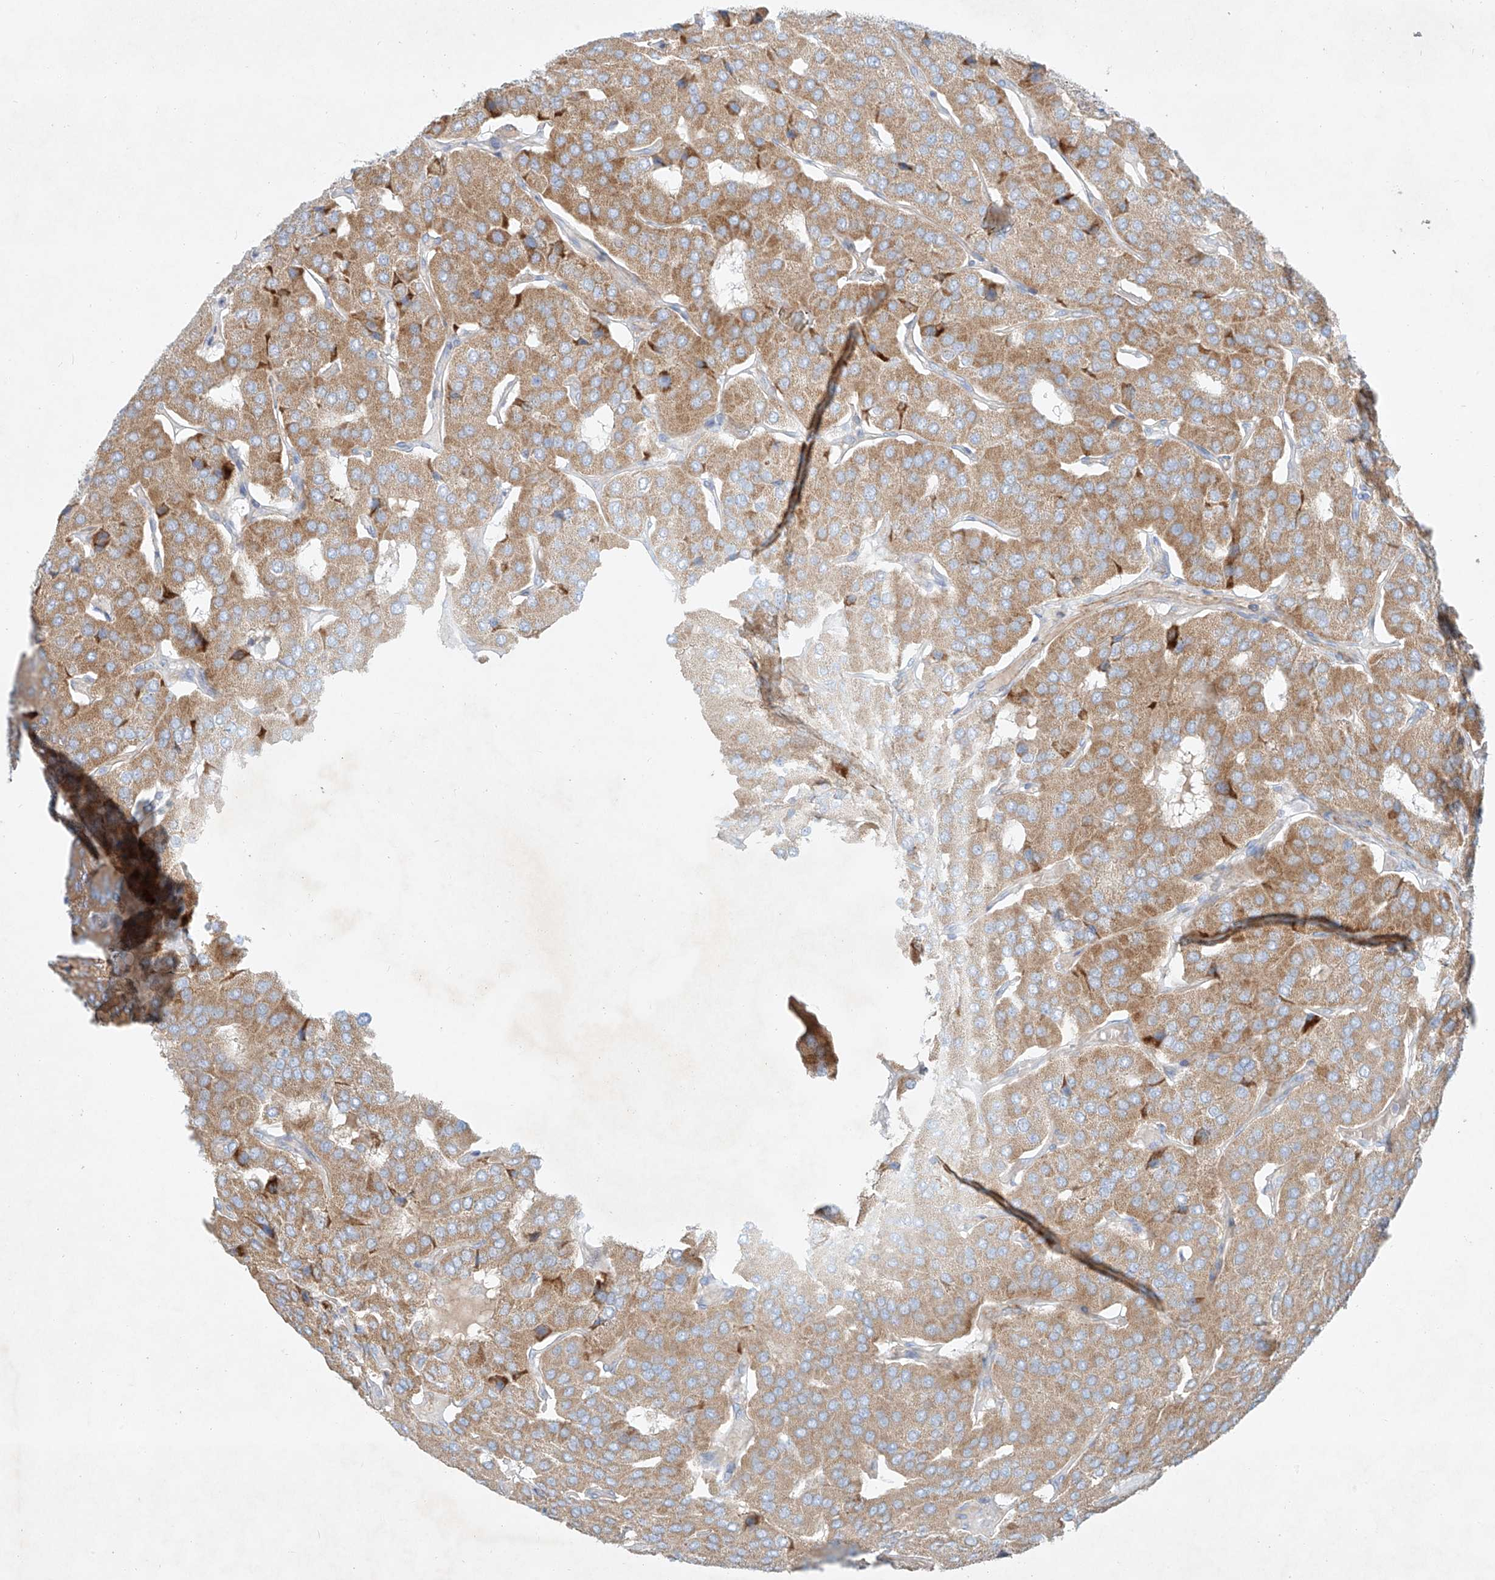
{"staining": {"intensity": "moderate", "quantity": ">75%", "location": "cytoplasmic/membranous"}, "tissue": "parathyroid gland", "cell_type": "Glandular cells", "image_type": "normal", "snomed": [{"axis": "morphology", "description": "Normal tissue, NOS"}, {"axis": "morphology", "description": "Adenoma, NOS"}, {"axis": "topography", "description": "Parathyroid gland"}], "caption": "A high-resolution micrograph shows immunohistochemistry staining of normal parathyroid gland, which displays moderate cytoplasmic/membranous staining in approximately >75% of glandular cells.", "gene": "AJM1", "patient": {"sex": "female", "age": 86}}